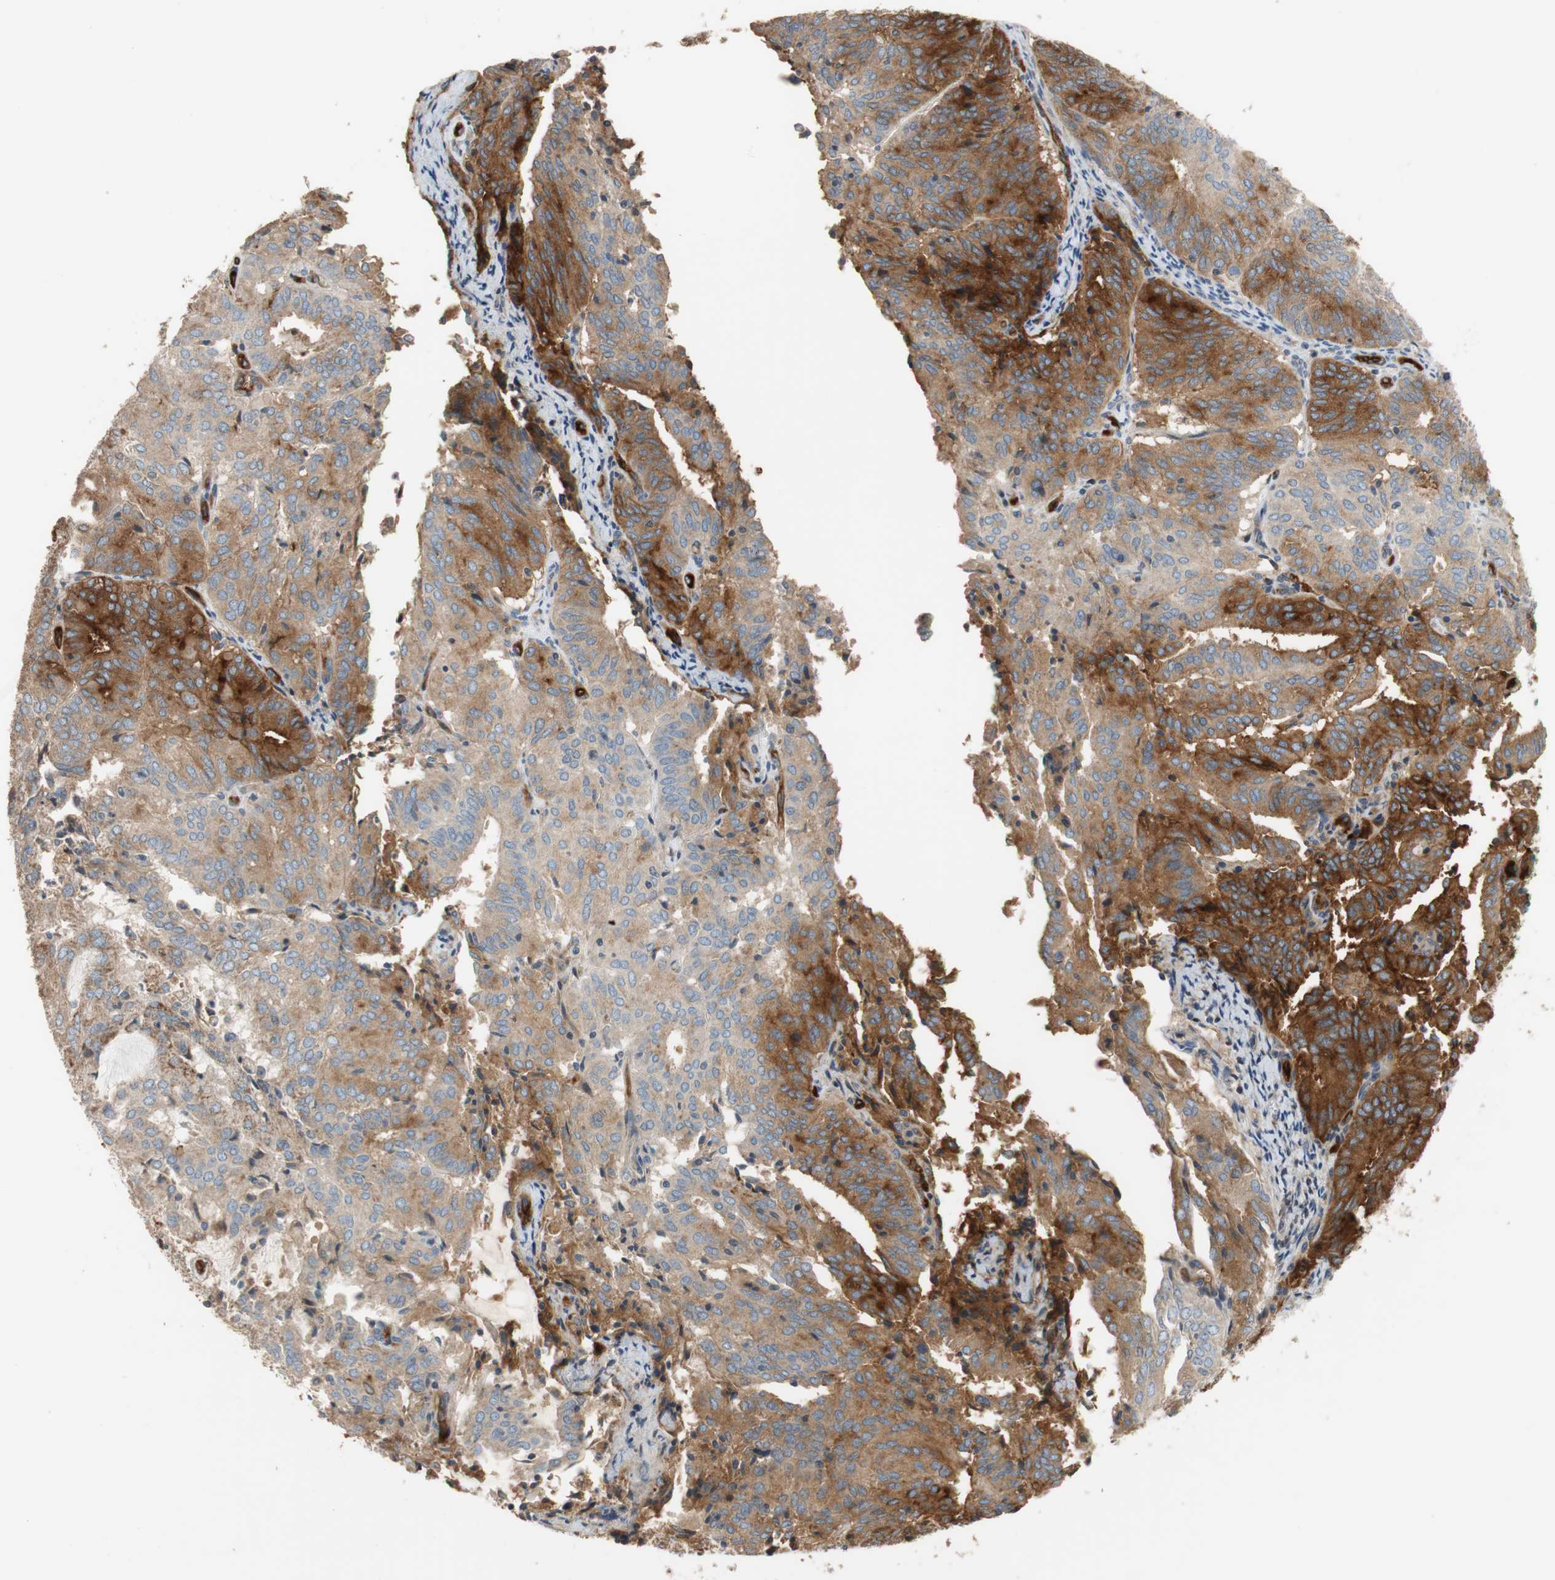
{"staining": {"intensity": "moderate", "quantity": "25%-75%", "location": "cytoplasmic/membranous"}, "tissue": "endometrial cancer", "cell_type": "Tumor cells", "image_type": "cancer", "snomed": [{"axis": "morphology", "description": "Adenocarcinoma, NOS"}, {"axis": "topography", "description": "Uterus"}], "caption": "Immunohistochemistry (IHC) image of human endometrial cancer stained for a protein (brown), which shows medium levels of moderate cytoplasmic/membranous staining in about 25%-75% of tumor cells.", "gene": "ALPL", "patient": {"sex": "female", "age": 60}}